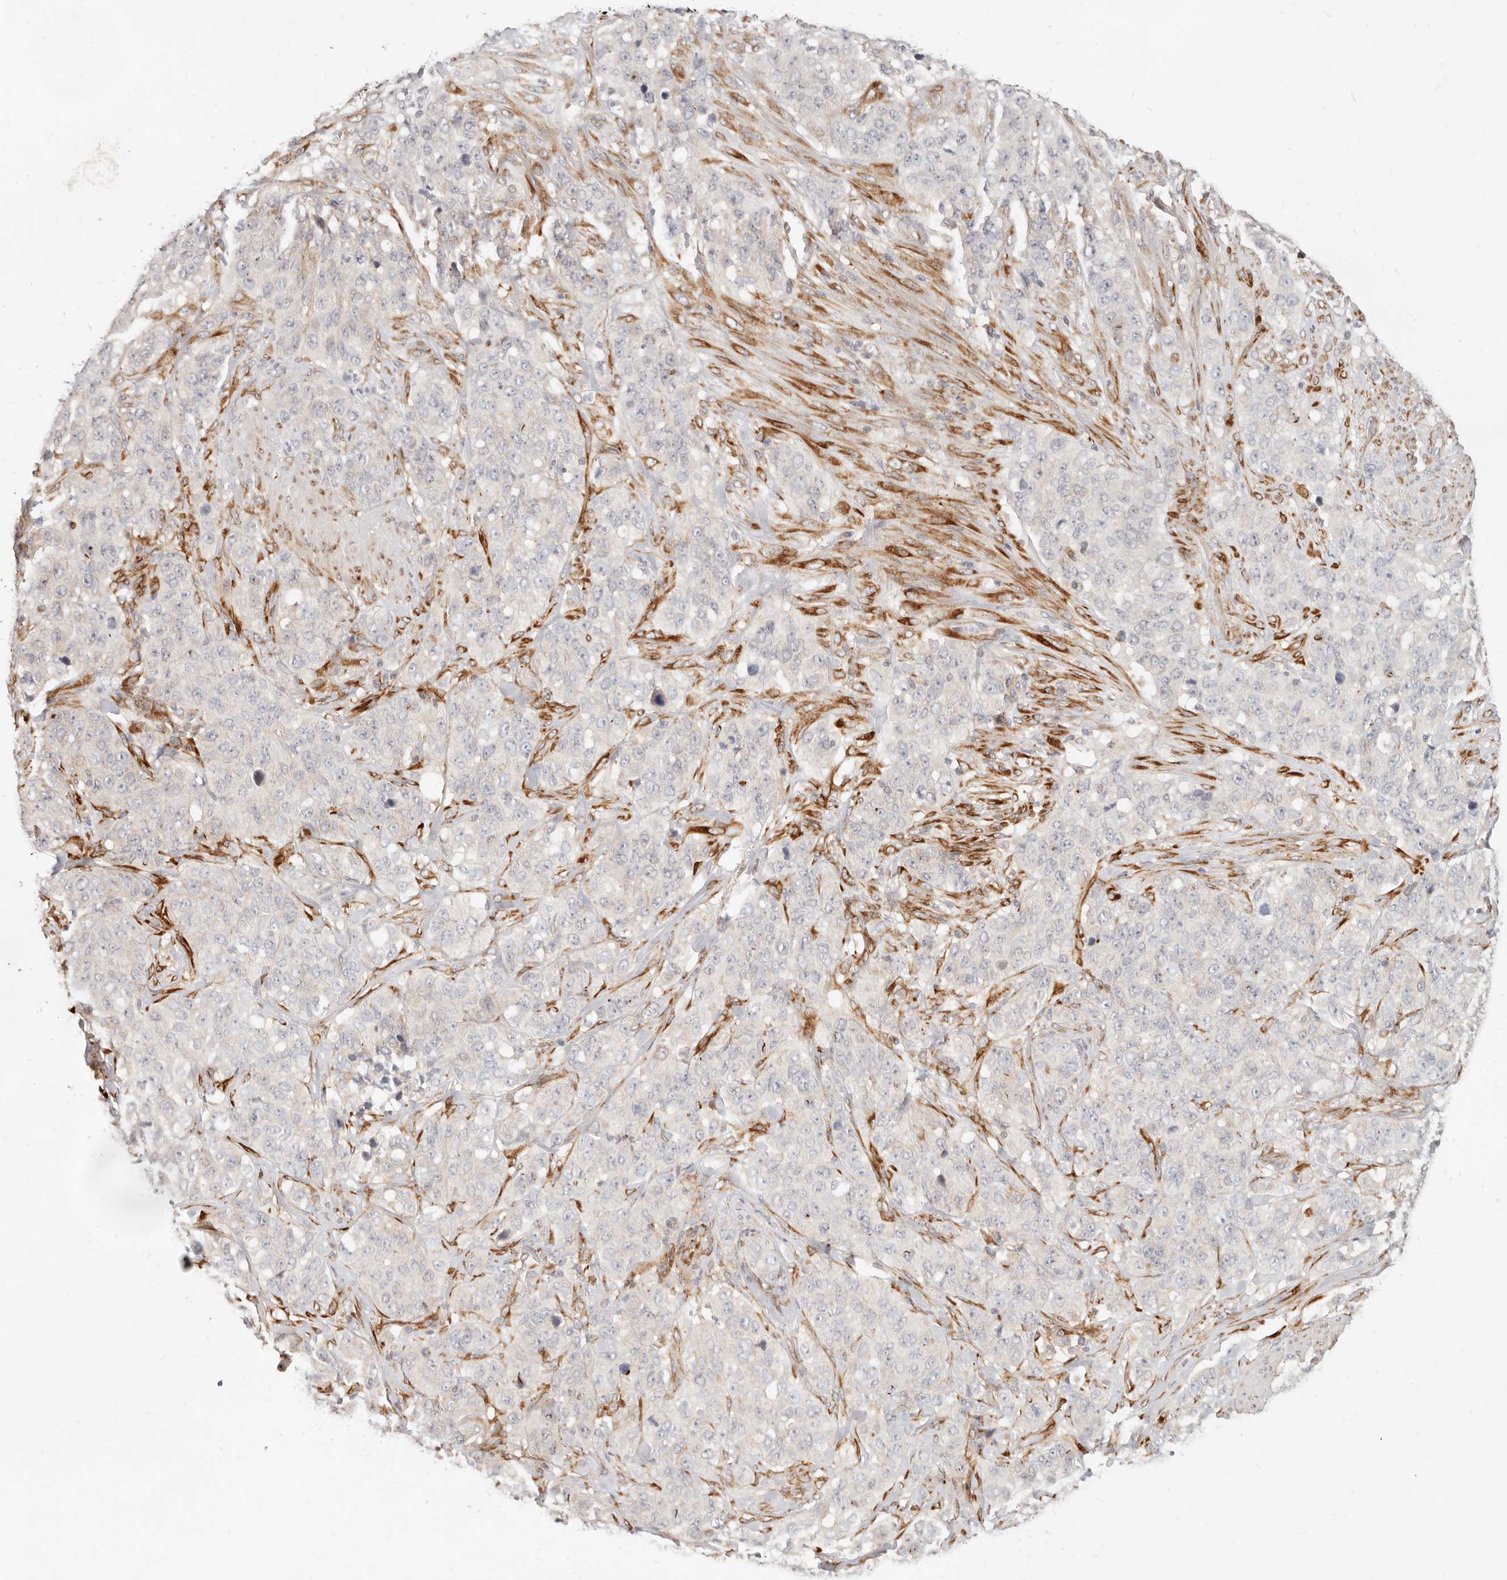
{"staining": {"intensity": "negative", "quantity": "none", "location": "none"}, "tissue": "stomach cancer", "cell_type": "Tumor cells", "image_type": "cancer", "snomed": [{"axis": "morphology", "description": "Adenocarcinoma, NOS"}, {"axis": "topography", "description": "Stomach"}], "caption": "This is an immunohistochemistry (IHC) photomicrograph of human adenocarcinoma (stomach). There is no expression in tumor cells.", "gene": "SASS6", "patient": {"sex": "male", "age": 48}}